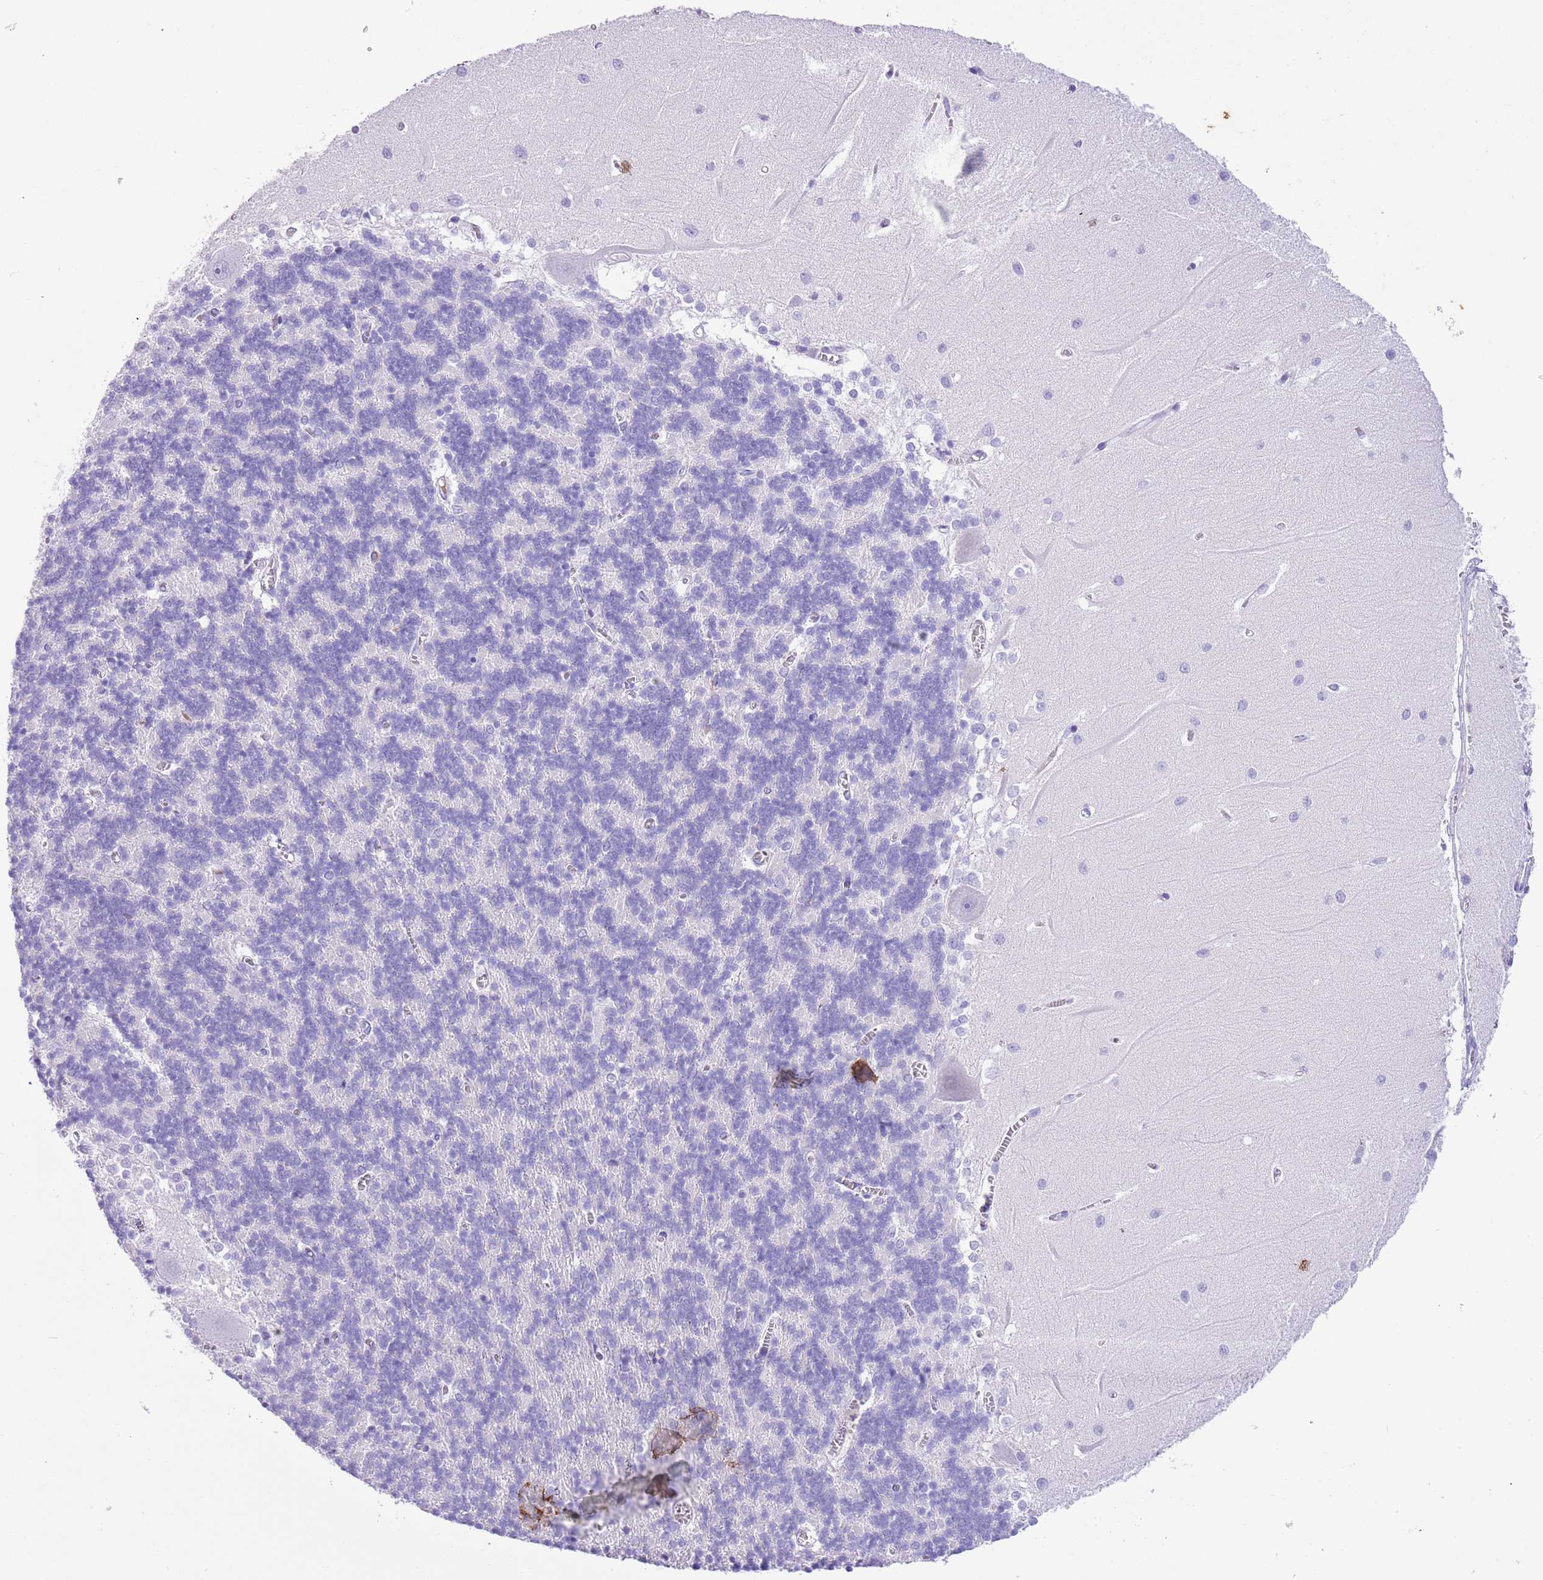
{"staining": {"intensity": "negative", "quantity": "none", "location": "none"}, "tissue": "cerebellum", "cell_type": "Cells in granular layer", "image_type": "normal", "snomed": [{"axis": "morphology", "description": "Normal tissue, NOS"}, {"axis": "topography", "description": "Cerebellum"}], "caption": "Human cerebellum stained for a protein using IHC displays no expression in cells in granular layer.", "gene": "TBC1D10B", "patient": {"sex": "male", "age": 37}}